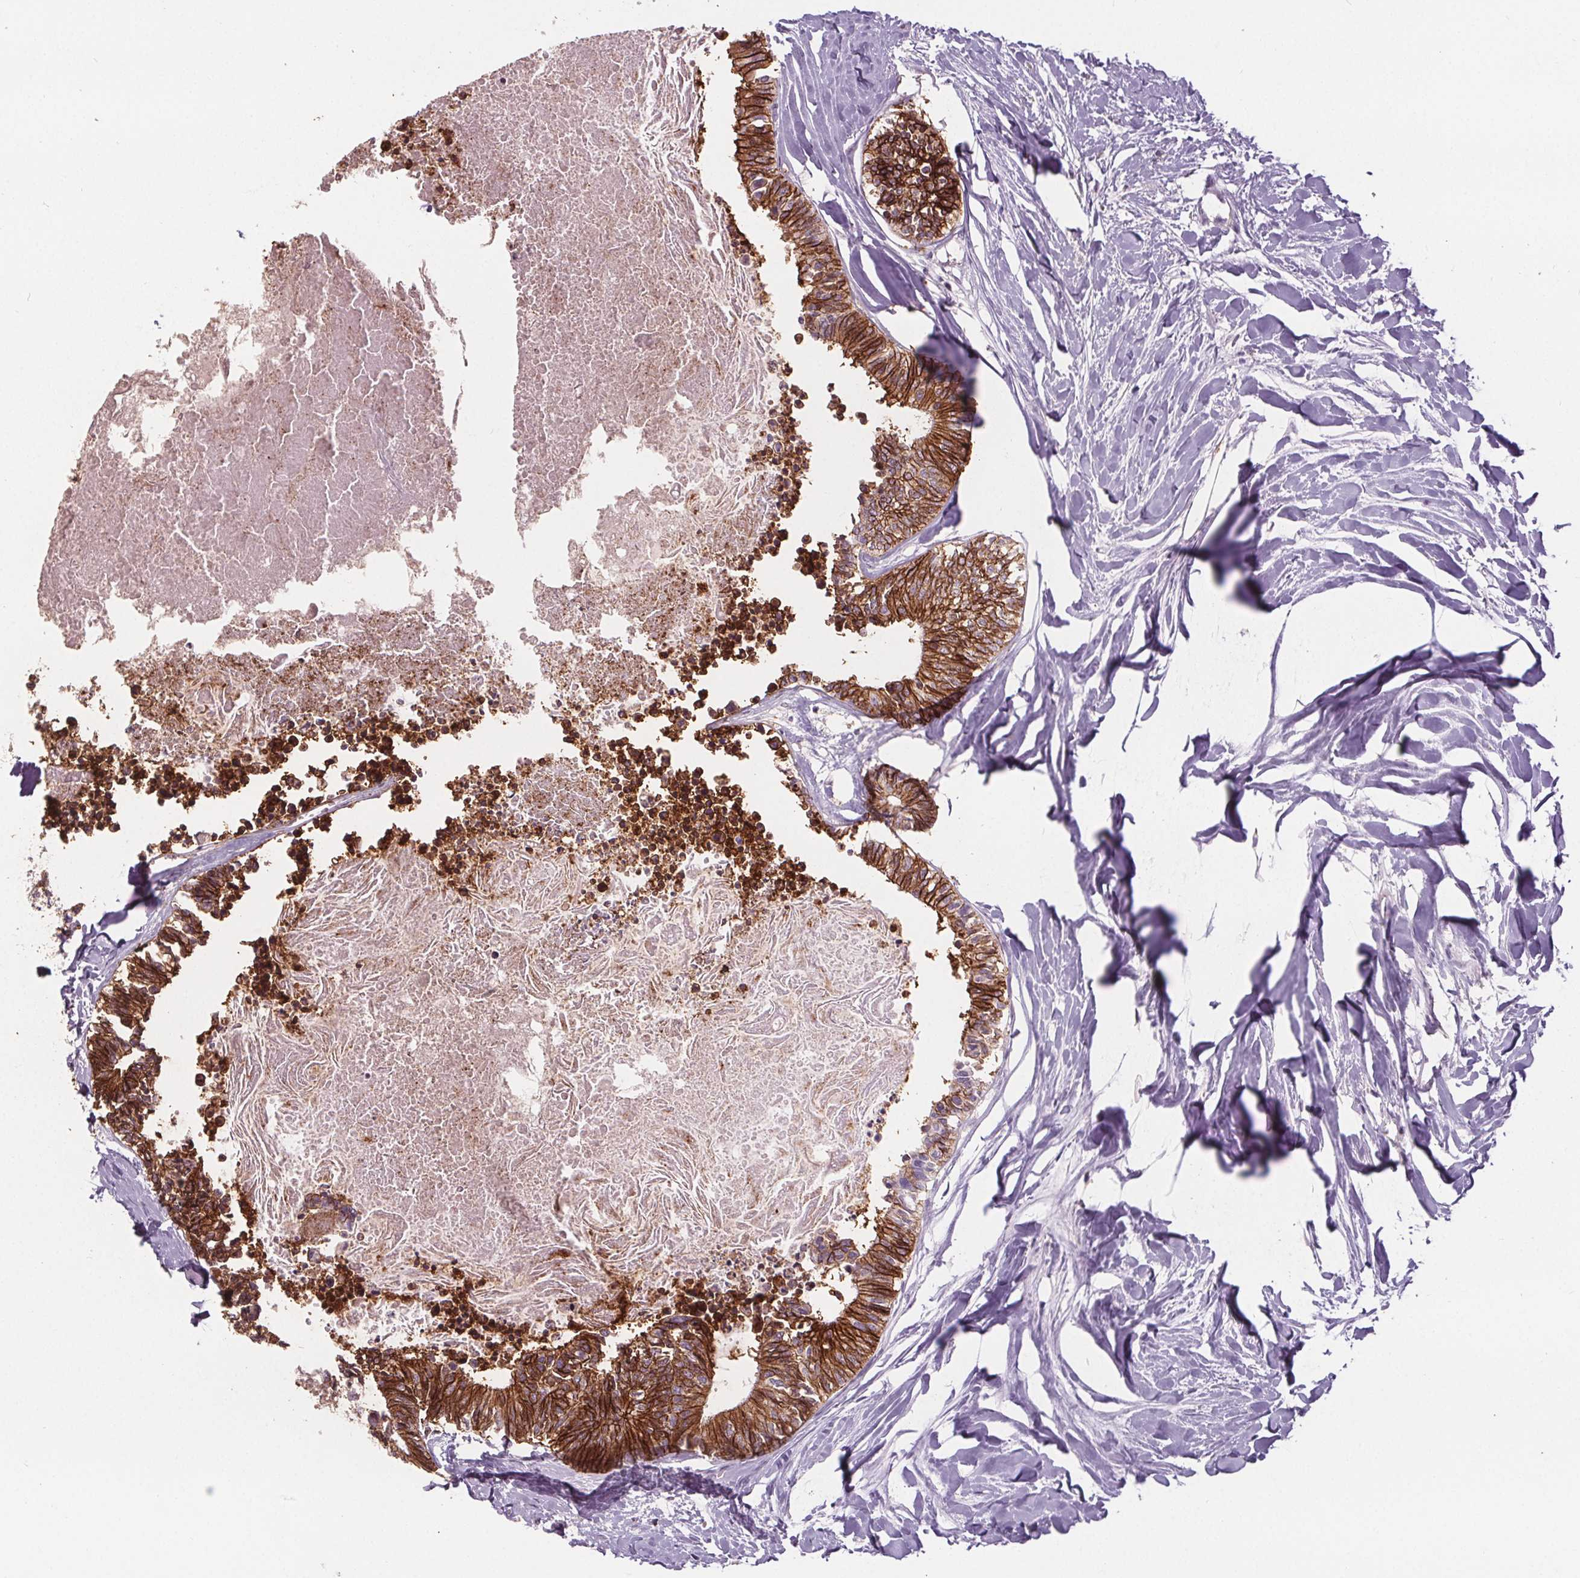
{"staining": {"intensity": "strong", "quantity": ">75%", "location": "cytoplasmic/membranous"}, "tissue": "colorectal cancer", "cell_type": "Tumor cells", "image_type": "cancer", "snomed": [{"axis": "morphology", "description": "Adenocarcinoma, NOS"}, {"axis": "topography", "description": "Colon"}, {"axis": "topography", "description": "Rectum"}], "caption": "A histopathology image showing strong cytoplasmic/membranous staining in about >75% of tumor cells in colorectal cancer (adenocarcinoma), as visualized by brown immunohistochemical staining.", "gene": "ATP1A1", "patient": {"sex": "male", "age": 57}}